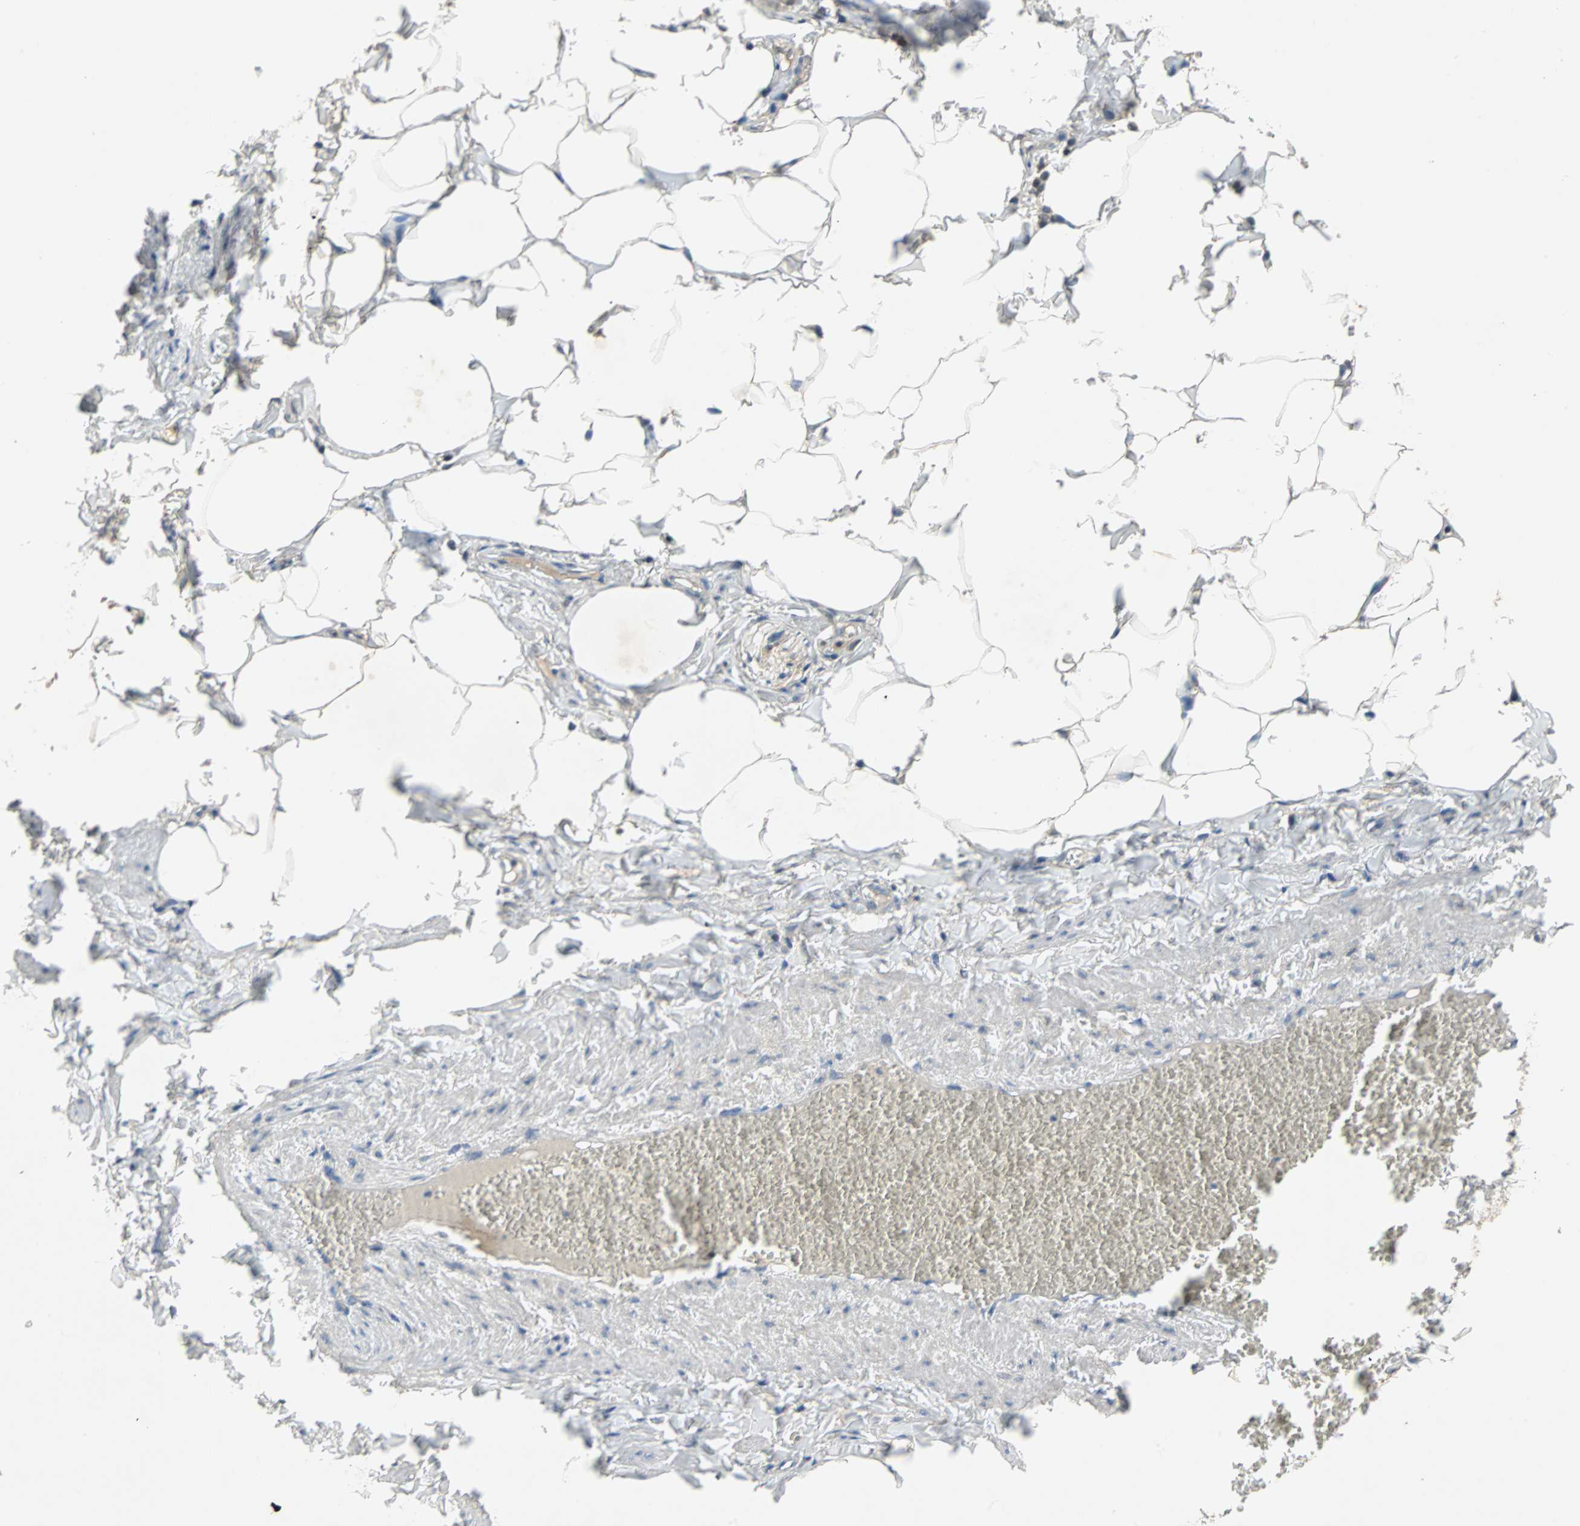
{"staining": {"intensity": "weak", "quantity": ">75%", "location": "cytoplasmic/membranous"}, "tissue": "adipose tissue", "cell_type": "Adipocytes", "image_type": "normal", "snomed": [{"axis": "morphology", "description": "Normal tissue, NOS"}, {"axis": "topography", "description": "Vascular tissue"}], "caption": "Immunohistochemistry staining of unremarkable adipose tissue, which demonstrates low levels of weak cytoplasmic/membranous staining in about >75% of adipocytes indicating weak cytoplasmic/membranous protein positivity. The staining was performed using DAB (3,3'-diaminobenzidine) (brown) for protein detection and nuclei were counterstained in hematoxylin (blue).", "gene": "MAP4K1", "patient": {"sex": "male", "age": 41}}